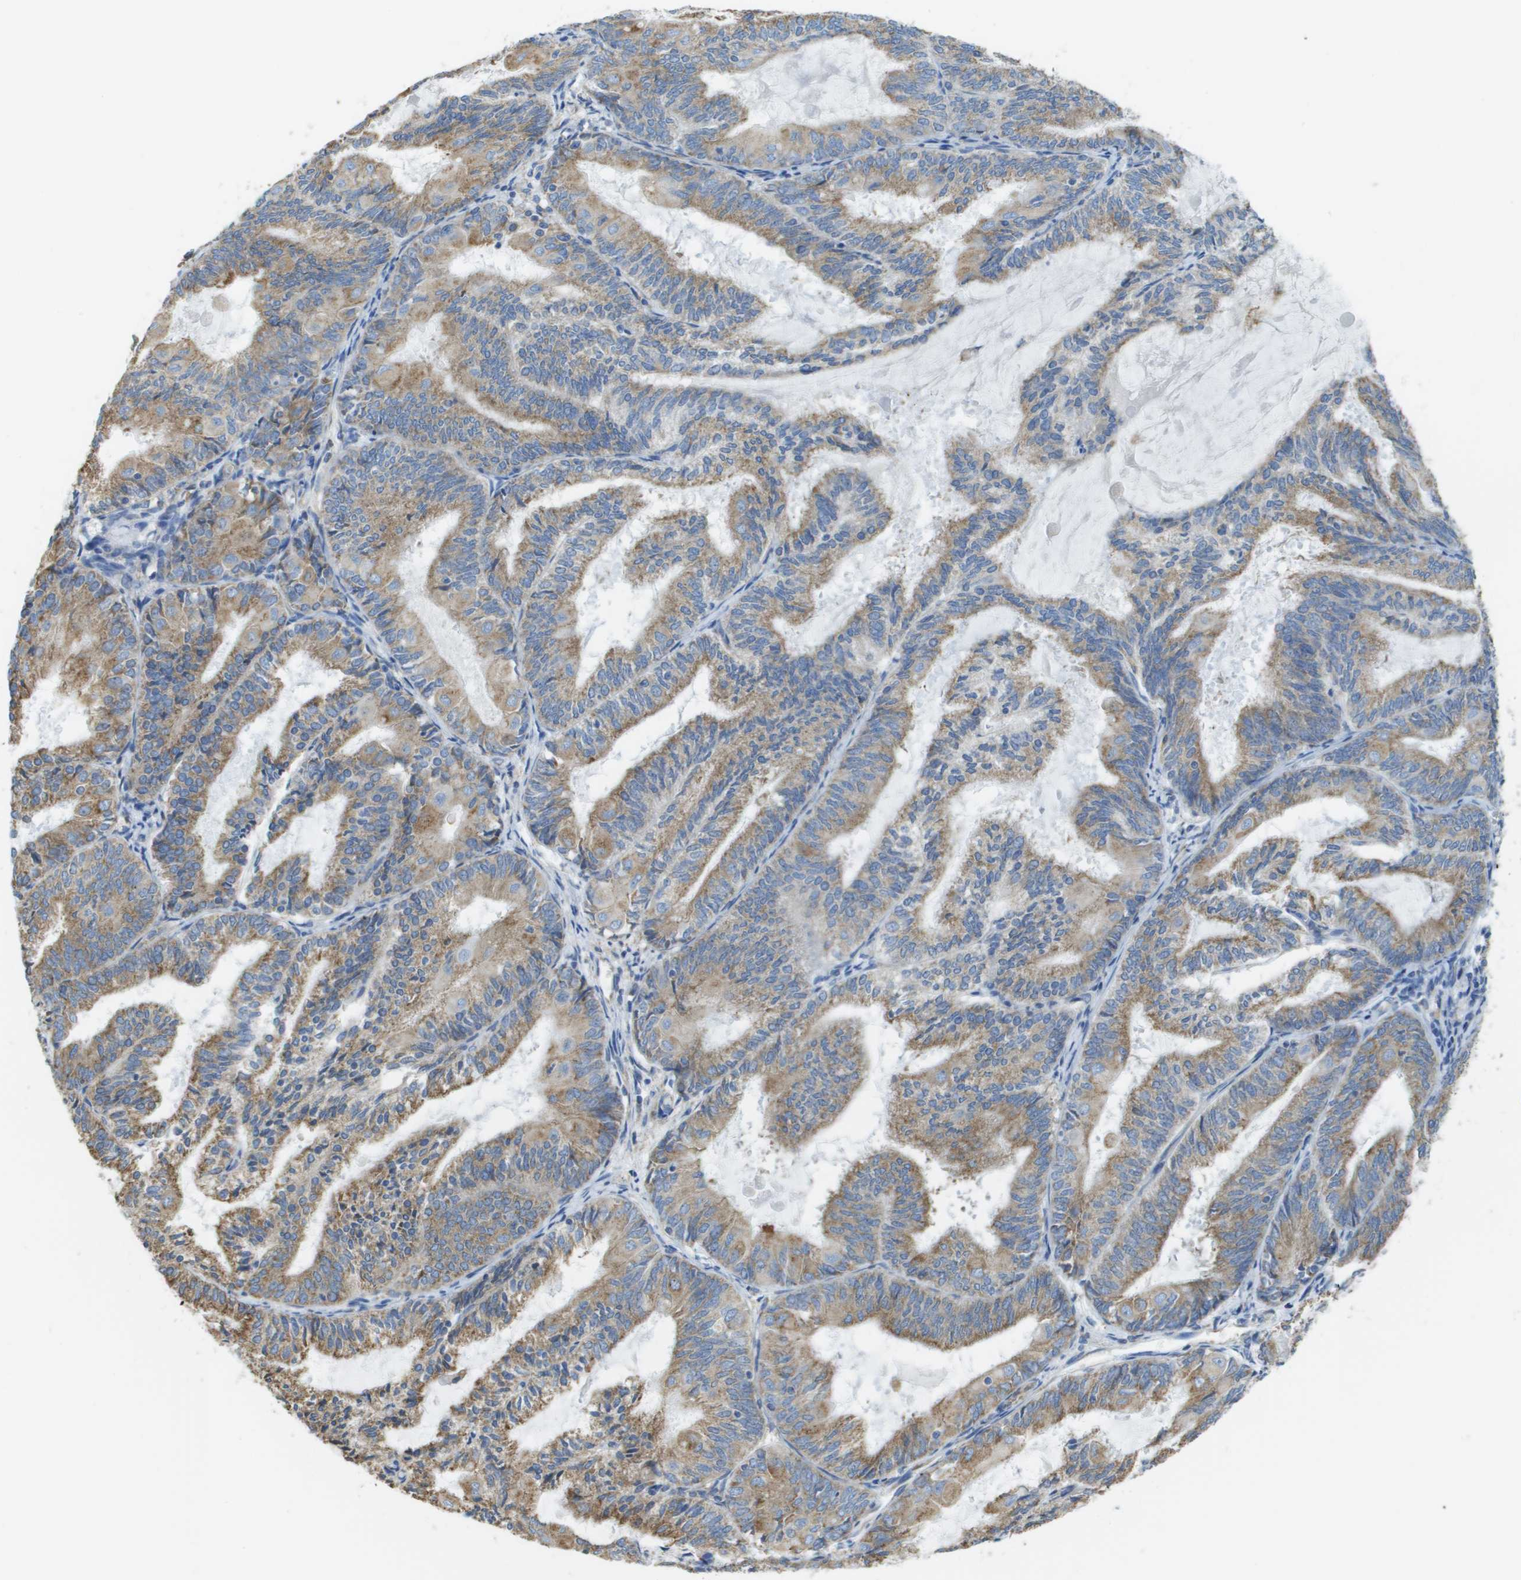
{"staining": {"intensity": "moderate", "quantity": ">75%", "location": "cytoplasmic/membranous"}, "tissue": "endometrial cancer", "cell_type": "Tumor cells", "image_type": "cancer", "snomed": [{"axis": "morphology", "description": "Adenocarcinoma, NOS"}, {"axis": "topography", "description": "Endometrium"}], "caption": "A medium amount of moderate cytoplasmic/membranous staining is present in about >75% of tumor cells in endometrial cancer (adenocarcinoma) tissue.", "gene": "SDR42E1", "patient": {"sex": "female", "age": 81}}